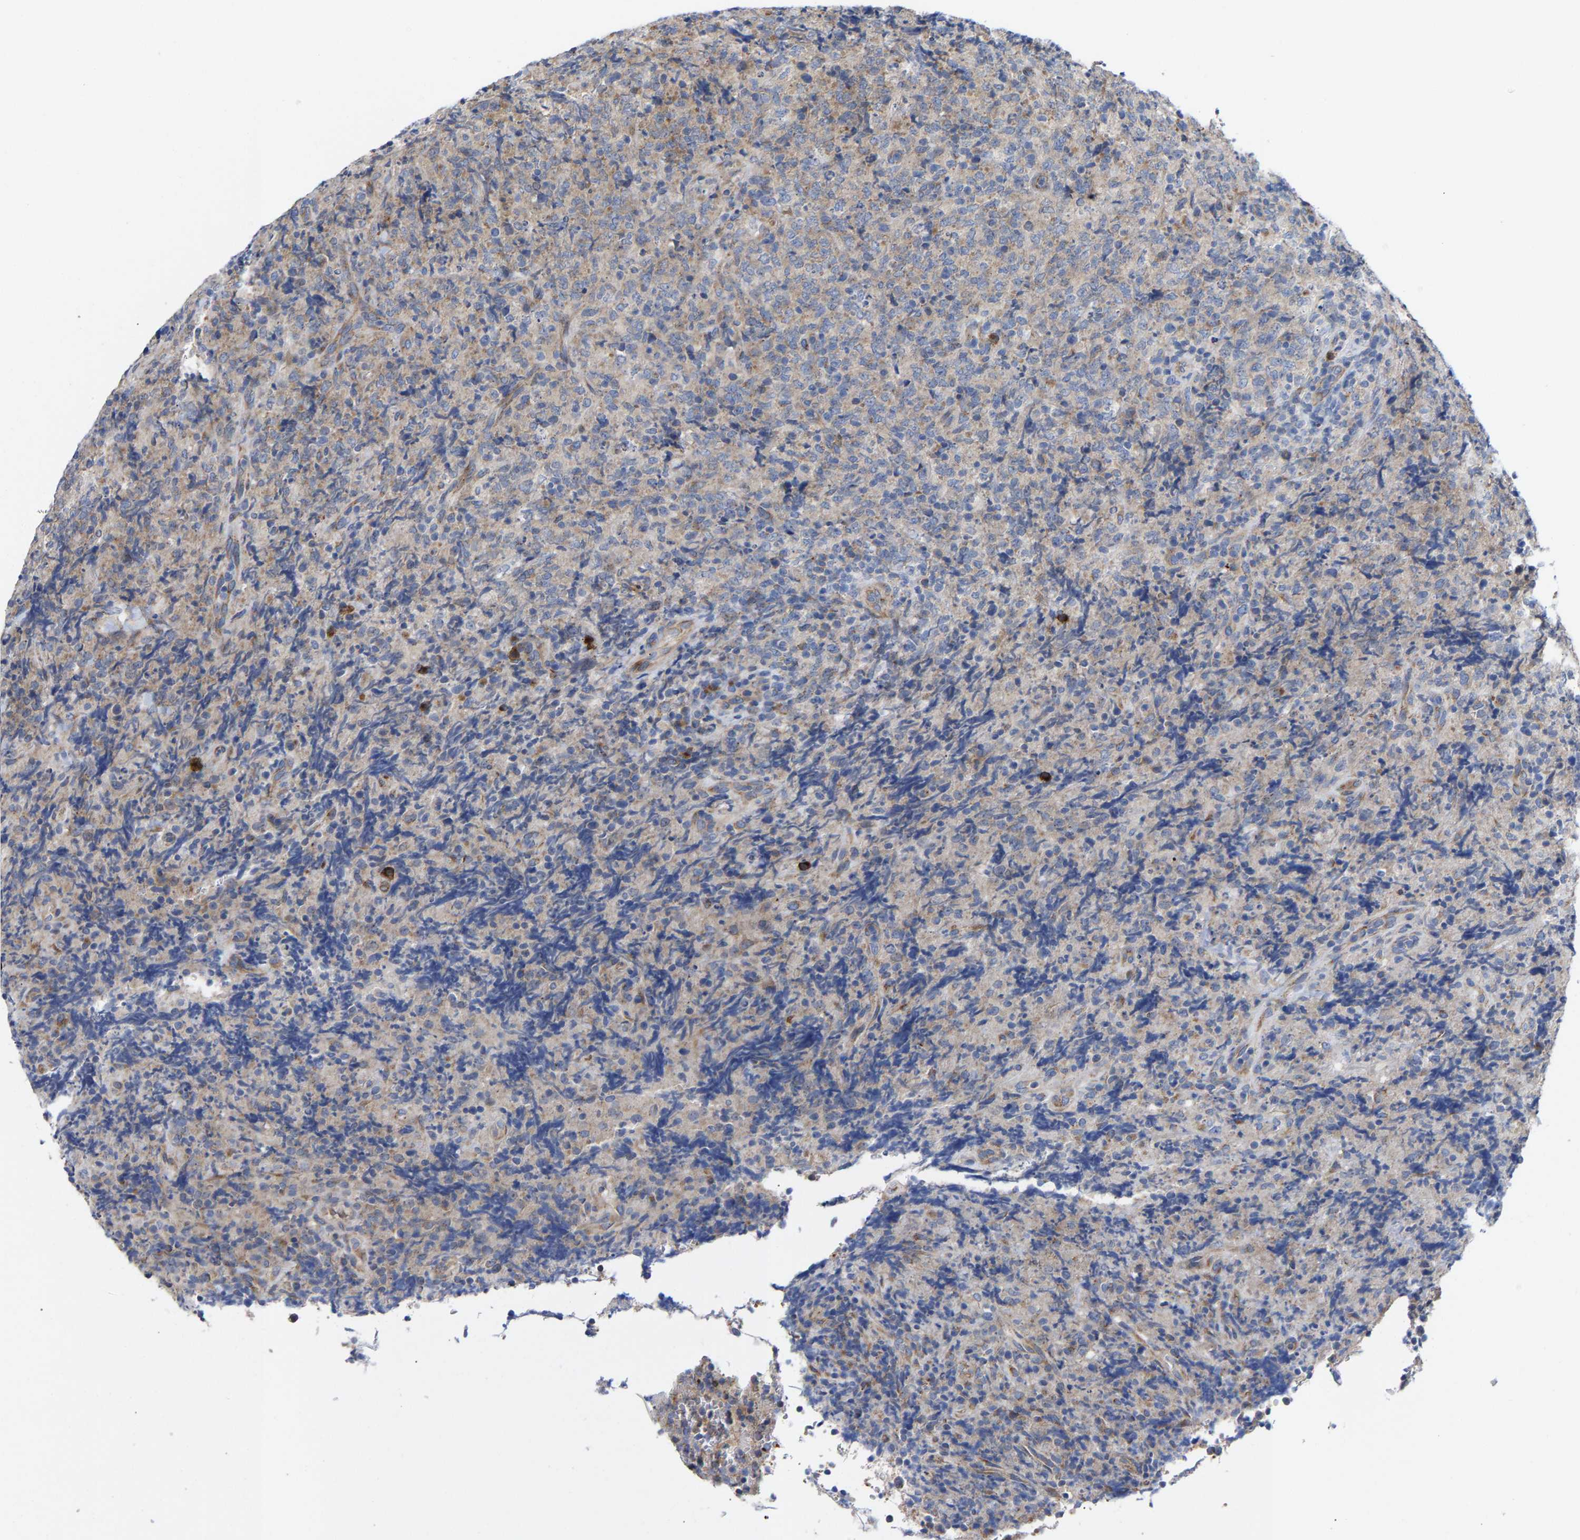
{"staining": {"intensity": "weak", "quantity": "<25%", "location": "cytoplasmic/membranous"}, "tissue": "lymphoma", "cell_type": "Tumor cells", "image_type": "cancer", "snomed": [{"axis": "morphology", "description": "Malignant lymphoma, non-Hodgkin's type, High grade"}, {"axis": "topography", "description": "Tonsil"}], "caption": "High power microscopy photomicrograph of an immunohistochemistry image of high-grade malignant lymphoma, non-Hodgkin's type, revealing no significant expression in tumor cells.", "gene": "PPP1R15A", "patient": {"sex": "female", "age": 36}}